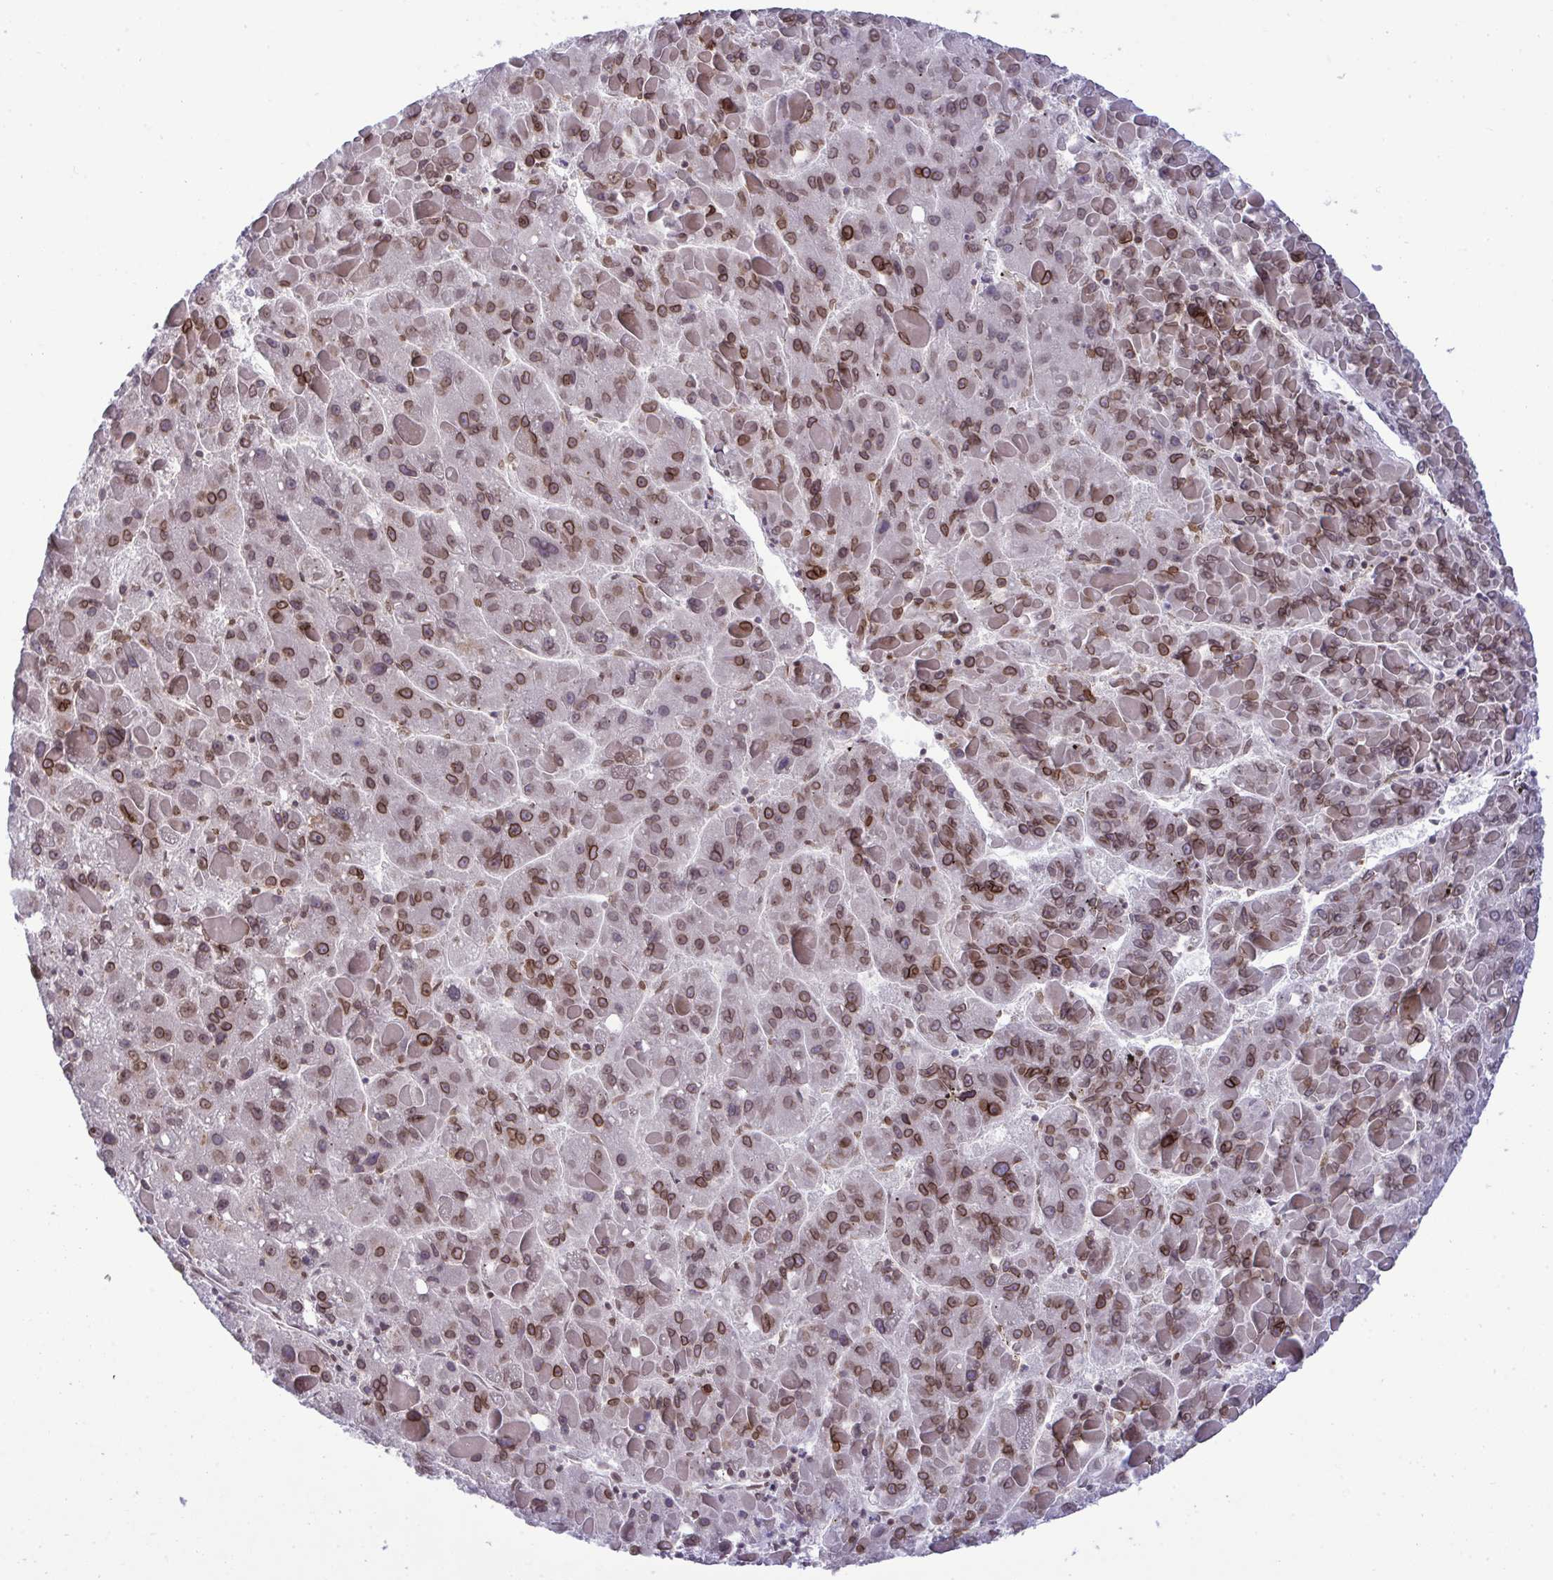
{"staining": {"intensity": "moderate", "quantity": "25%-75%", "location": "cytoplasmic/membranous,nuclear"}, "tissue": "liver cancer", "cell_type": "Tumor cells", "image_type": "cancer", "snomed": [{"axis": "morphology", "description": "Carcinoma, Hepatocellular, NOS"}, {"axis": "topography", "description": "Liver"}], "caption": "Liver cancer was stained to show a protein in brown. There is medium levels of moderate cytoplasmic/membranous and nuclear staining in approximately 25%-75% of tumor cells.", "gene": "RANBP2", "patient": {"sex": "female", "age": 82}}